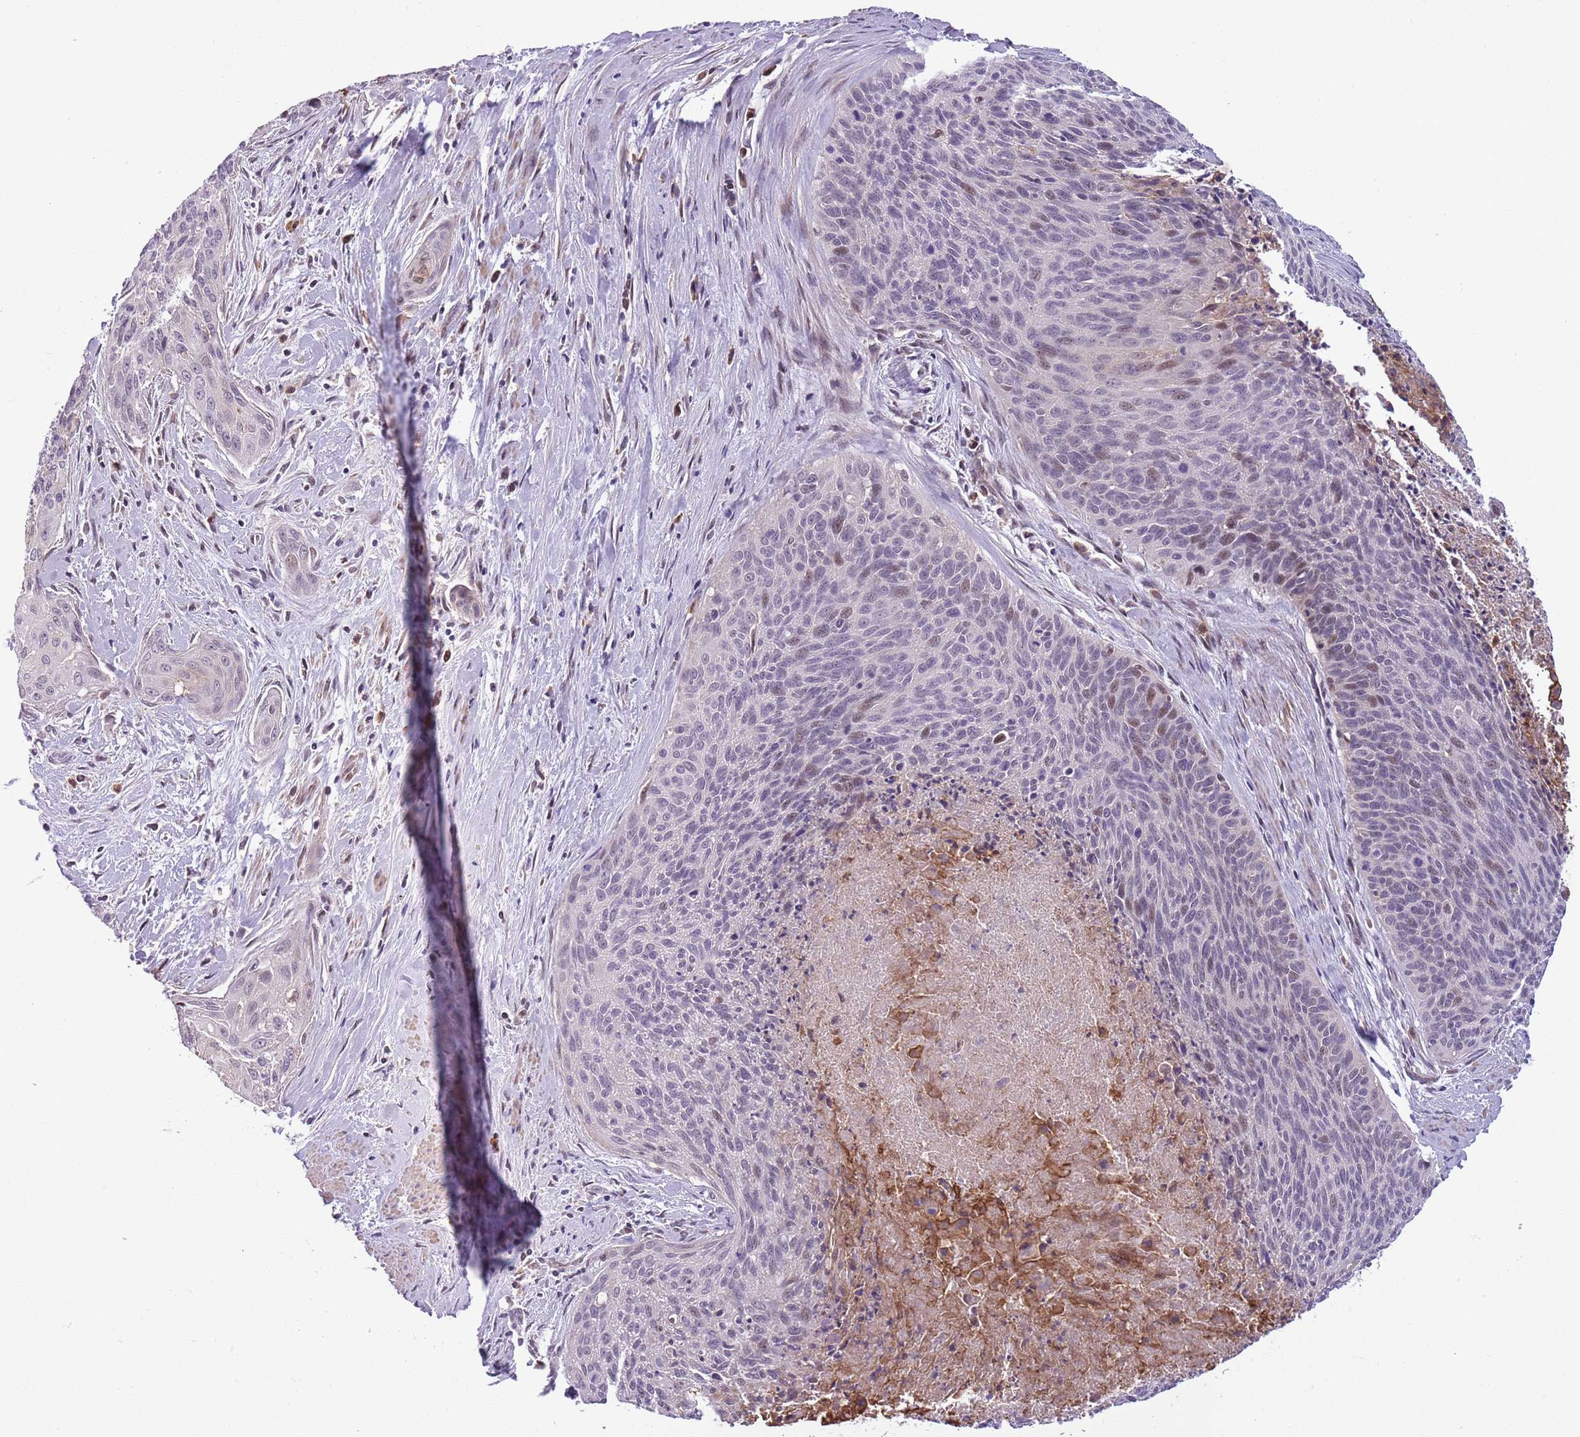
{"staining": {"intensity": "negative", "quantity": "none", "location": "none"}, "tissue": "cervical cancer", "cell_type": "Tumor cells", "image_type": "cancer", "snomed": [{"axis": "morphology", "description": "Squamous cell carcinoma, NOS"}, {"axis": "topography", "description": "Cervix"}], "caption": "IHC micrograph of neoplastic tissue: cervical cancer stained with DAB displays no significant protein expression in tumor cells.", "gene": "JAML", "patient": {"sex": "female", "age": 55}}